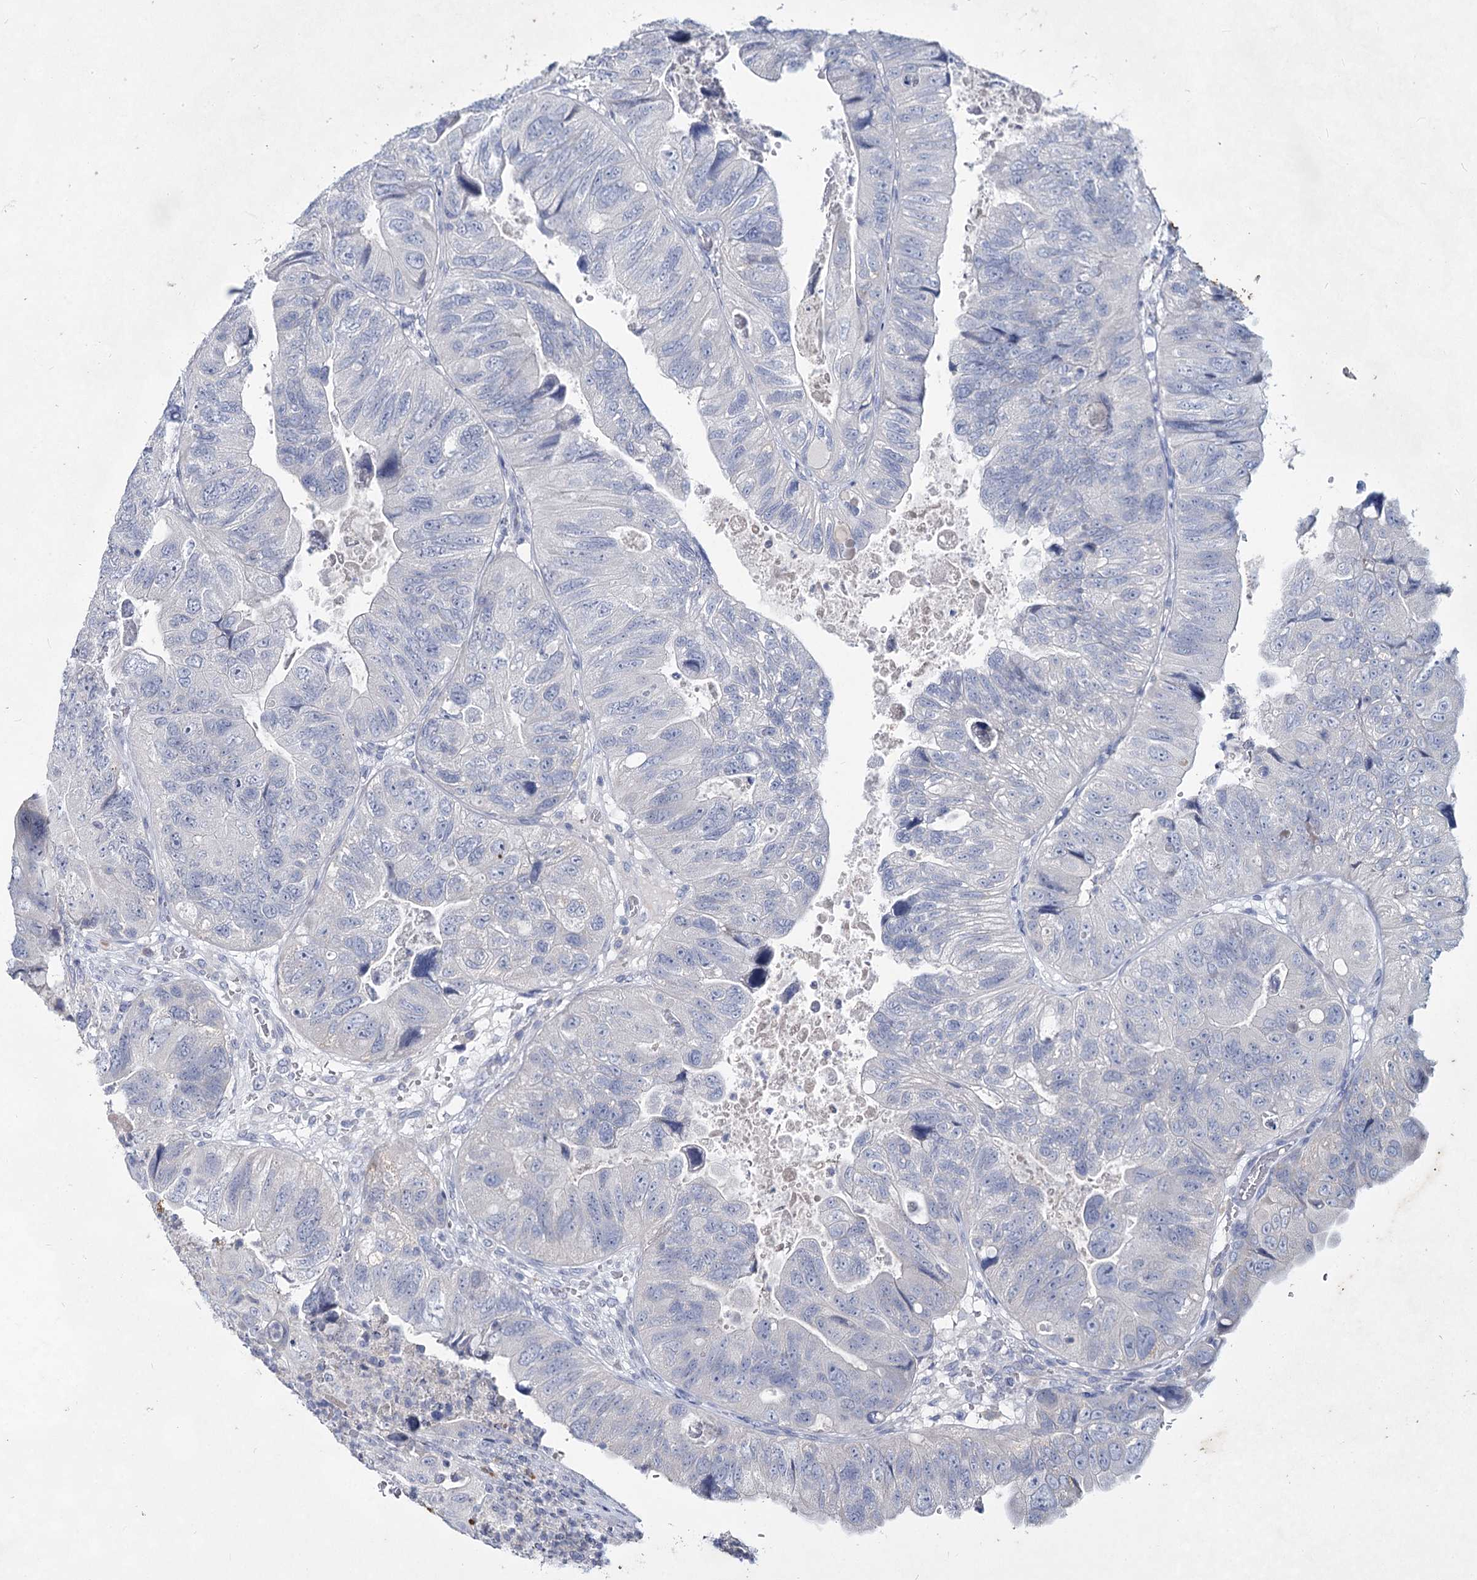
{"staining": {"intensity": "negative", "quantity": "none", "location": "none"}, "tissue": "colorectal cancer", "cell_type": "Tumor cells", "image_type": "cancer", "snomed": [{"axis": "morphology", "description": "Adenocarcinoma, NOS"}, {"axis": "topography", "description": "Rectum"}], "caption": "This is an immunohistochemistry image of human colorectal cancer. There is no expression in tumor cells.", "gene": "CCDC73", "patient": {"sex": "male", "age": 63}}